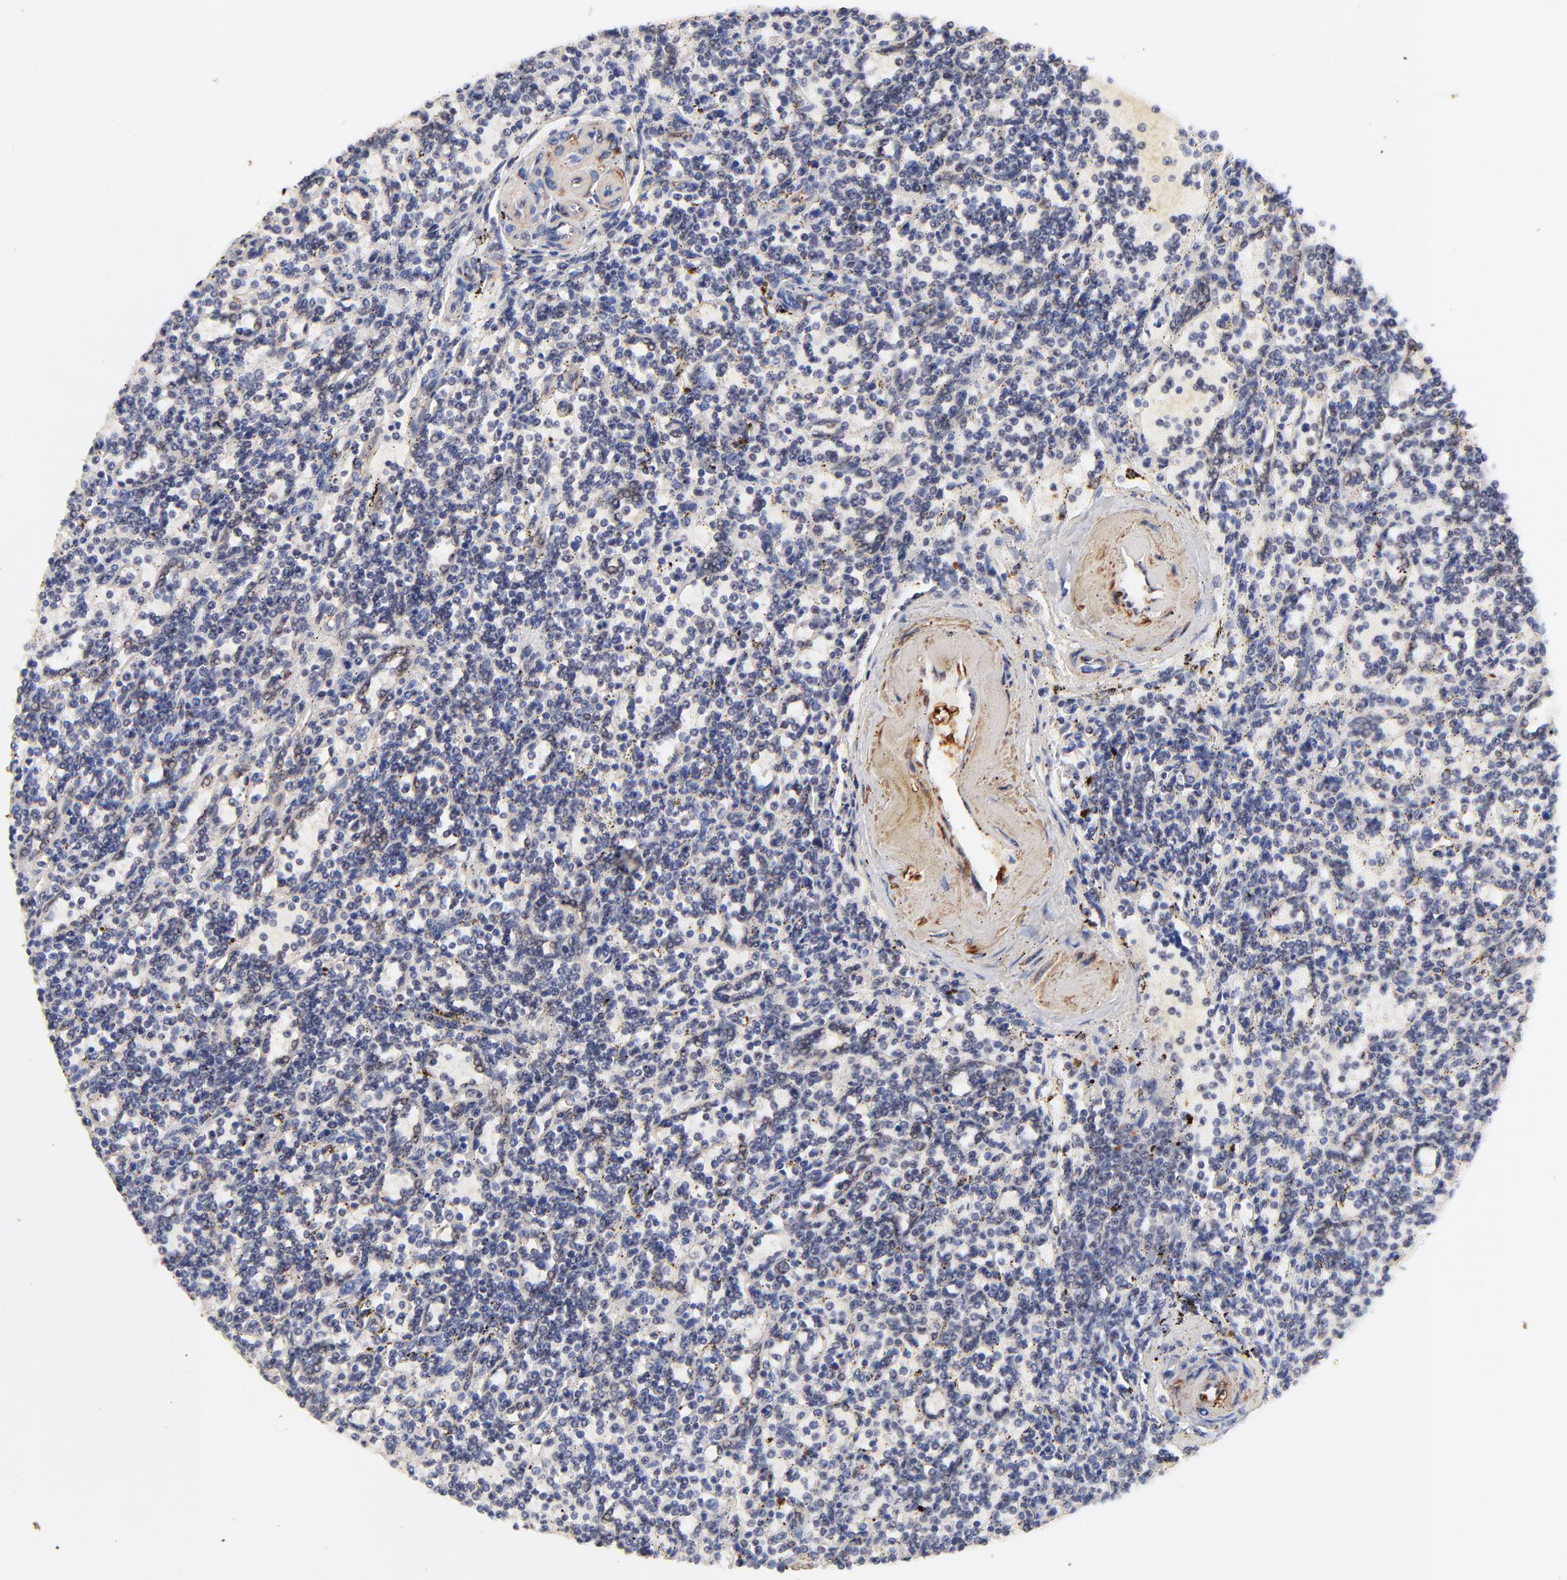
{"staining": {"intensity": "weak", "quantity": "<25%", "location": "nuclear"}, "tissue": "lymphoma", "cell_type": "Tumor cells", "image_type": "cancer", "snomed": [{"axis": "morphology", "description": "Malignant lymphoma, non-Hodgkin's type, Low grade"}, {"axis": "topography", "description": "Spleen"}], "caption": "The image shows no staining of tumor cells in low-grade malignant lymphoma, non-Hodgkin's type.", "gene": "ZFP92", "patient": {"sex": "male", "age": 73}}